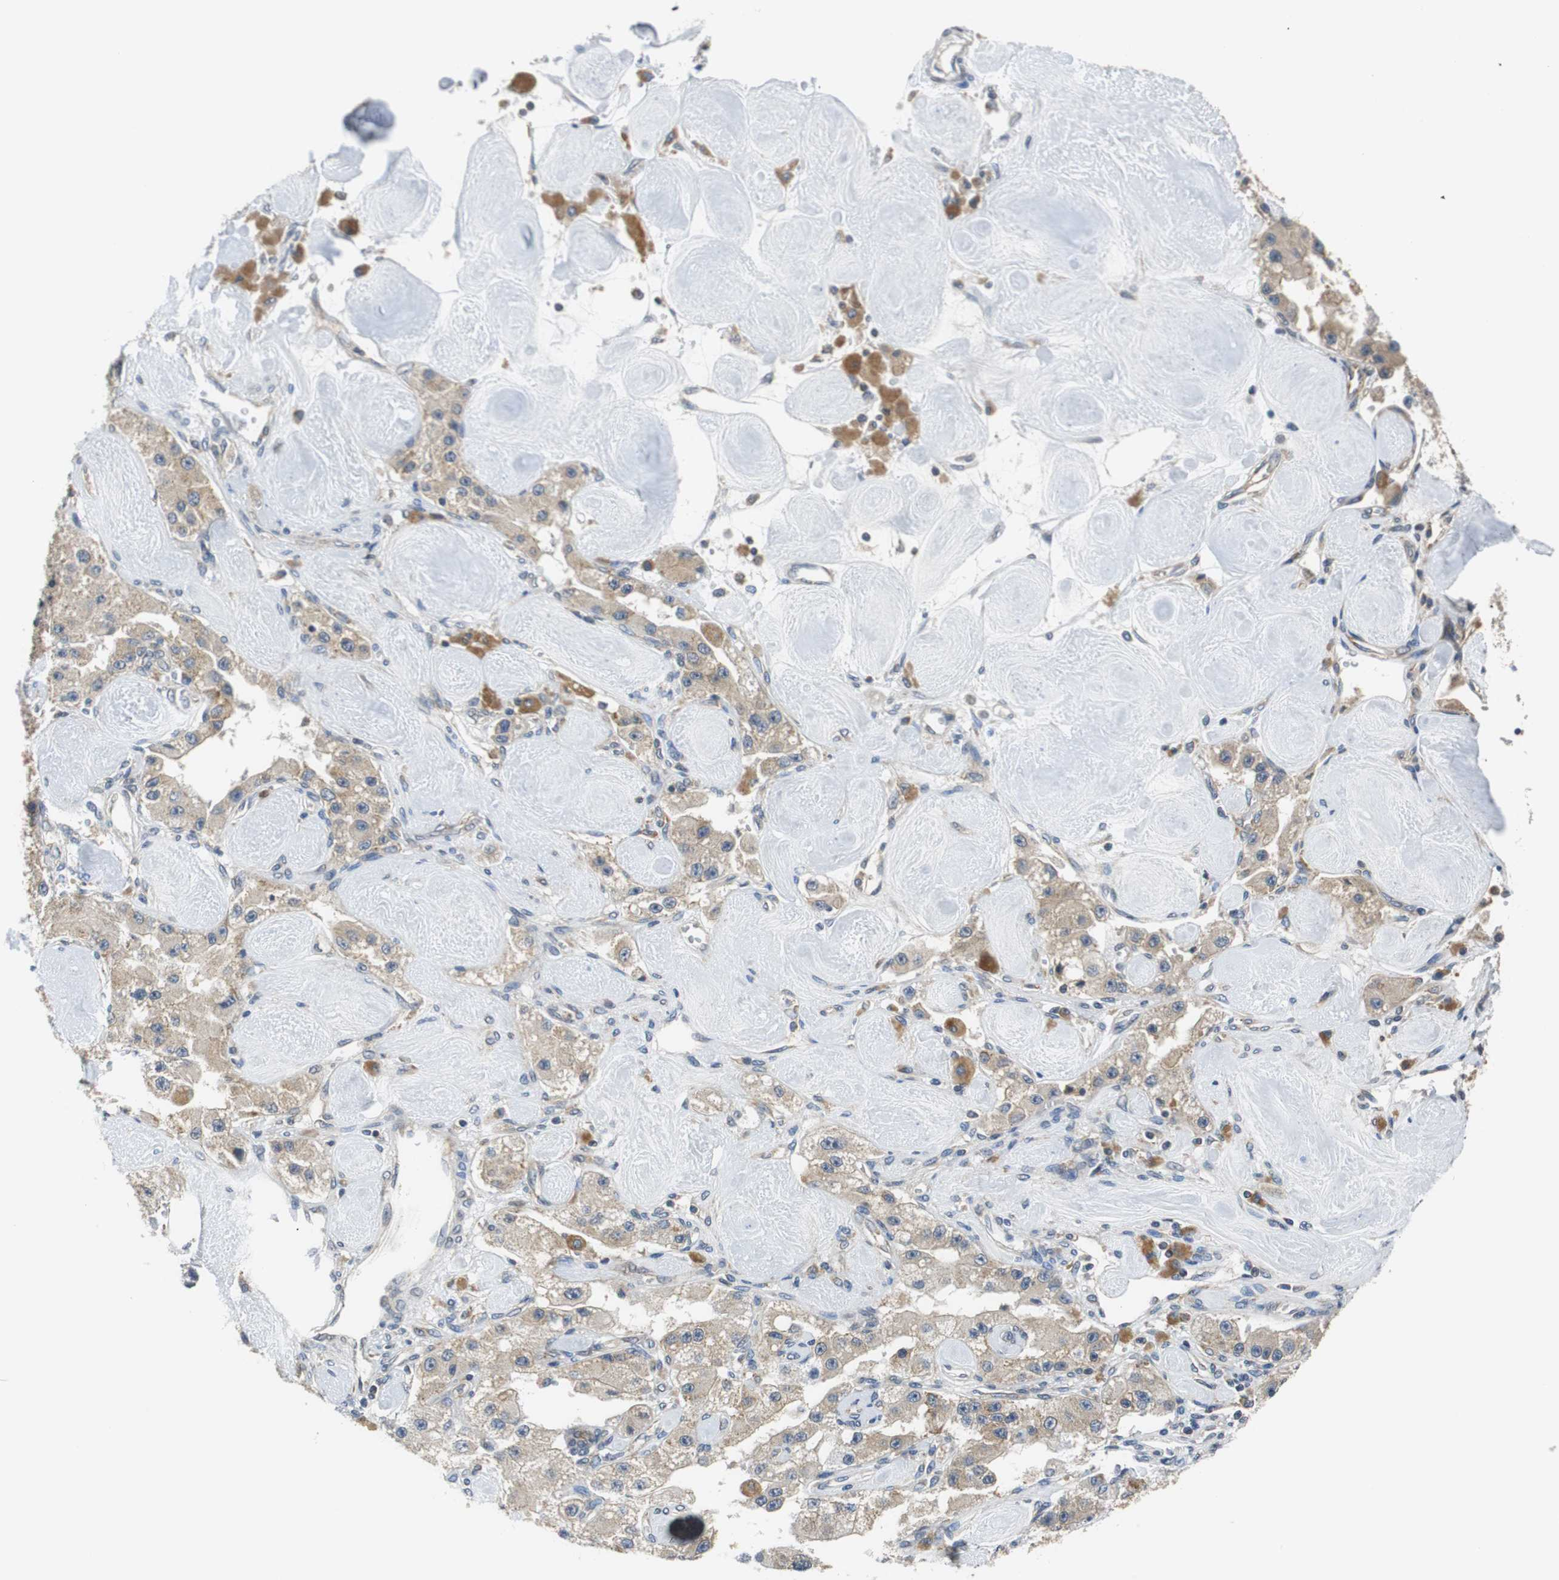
{"staining": {"intensity": "moderate", "quantity": ">75%", "location": "cytoplasmic/membranous"}, "tissue": "carcinoid", "cell_type": "Tumor cells", "image_type": "cancer", "snomed": [{"axis": "morphology", "description": "Carcinoid, malignant, NOS"}, {"axis": "topography", "description": "Pancreas"}], "caption": "Moderate cytoplasmic/membranous protein expression is seen in approximately >75% of tumor cells in malignant carcinoid. The staining was performed using DAB (3,3'-diaminobenzidine), with brown indicating positive protein expression. Nuclei are stained blue with hematoxylin.", "gene": "CNOT3", "patient": {"sex": "male", "age": 41}}